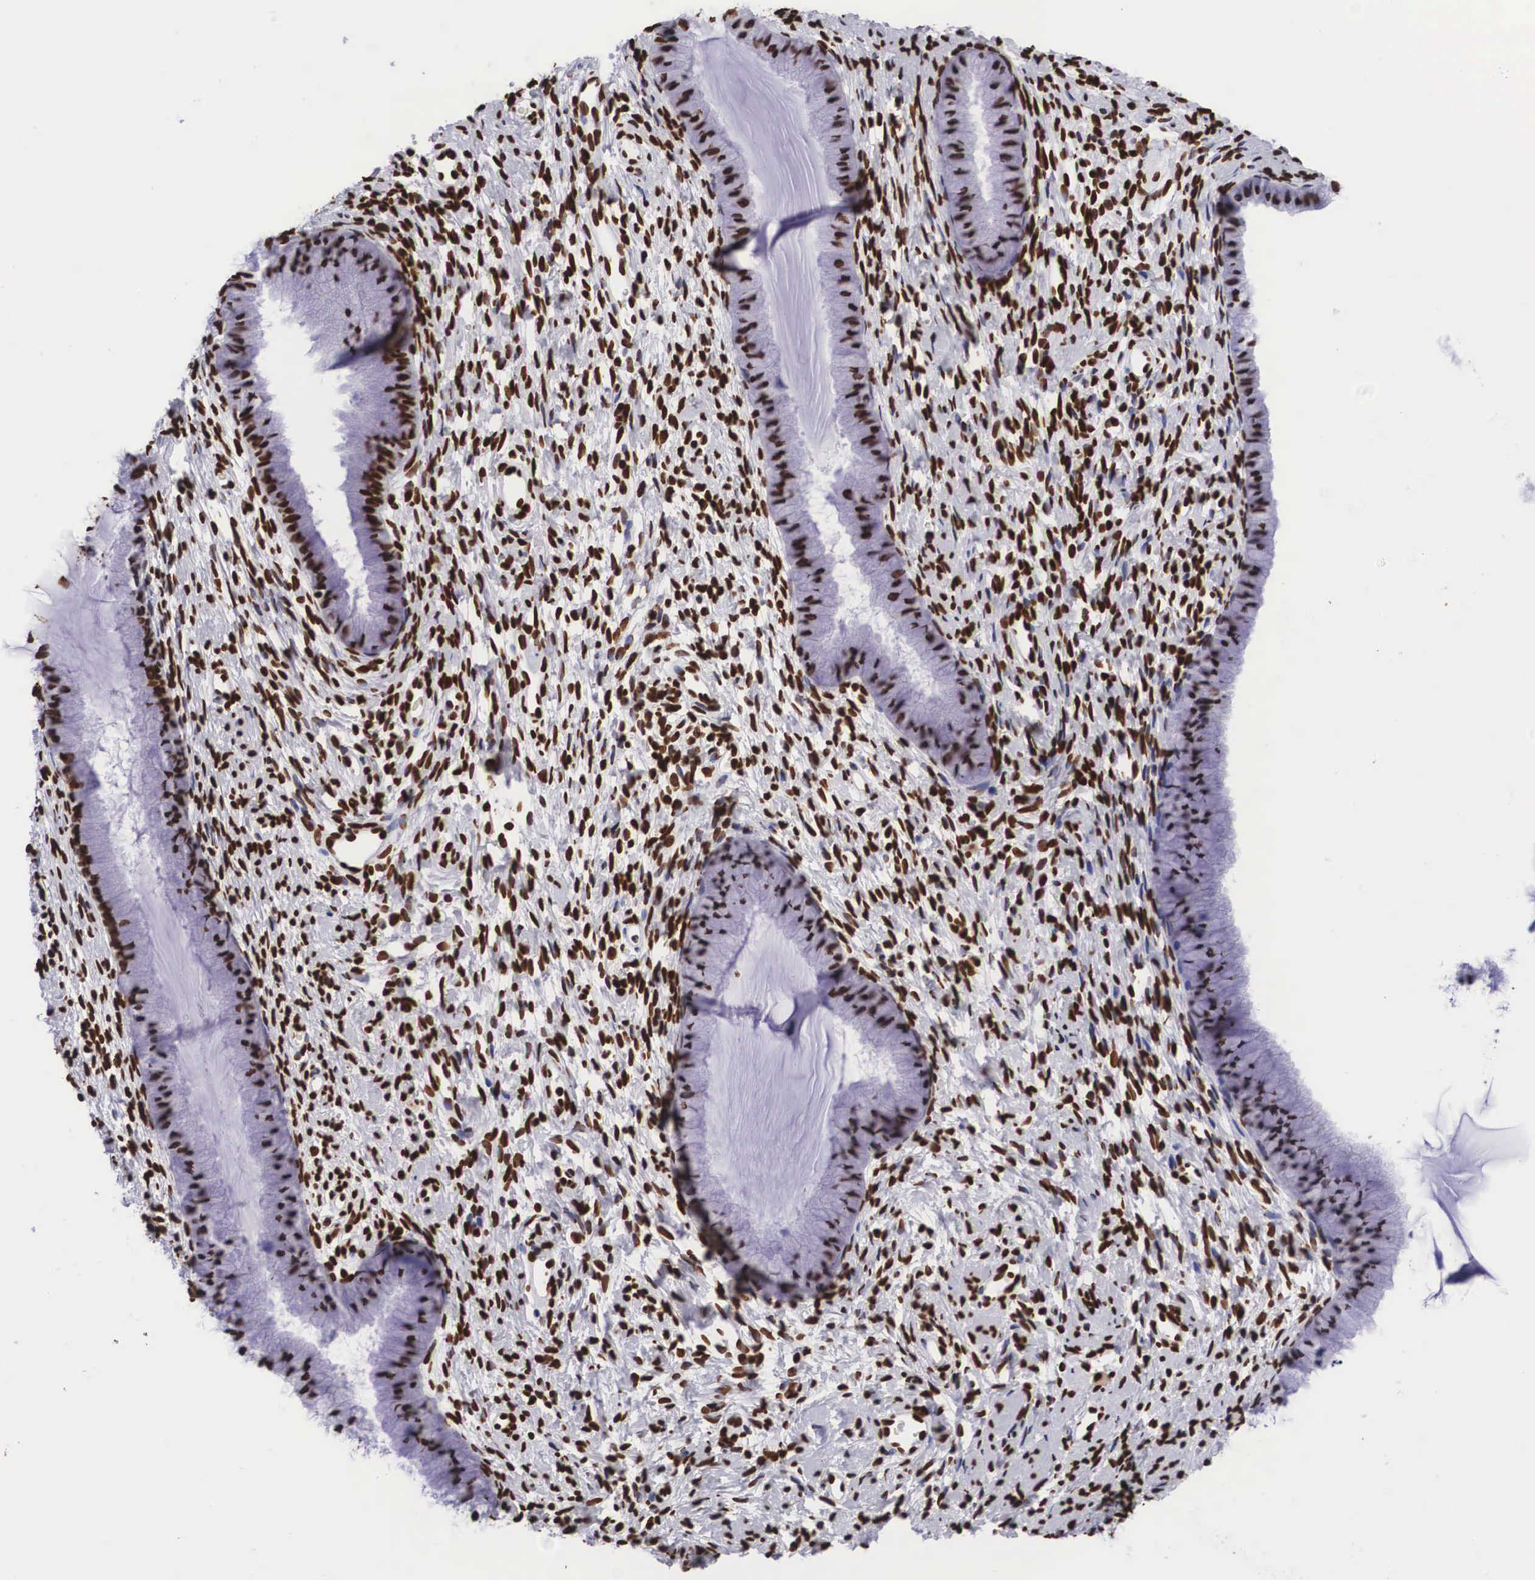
{"staining": {"intensity": "strong", "quantity": ">75%", "location": "nuclear"}, "tissue": "cervix", "cell_type": "Glandular cells", "image_type": "normal", "snomed": [{"axis": "morphology", "description": "Normal tissue, NOS"}, {"axis": "topography", "description": "Cervix"}], "caption": "Immunohistochemistry (IHC) (DAB (3,3'-diaminobenzidine)) staining of benign human cervix displays strong nuclear protein expression in approximately >75% of glandular cells. (DAB IHC with brightfield microscopy, high magnification).", "gene": "MECP2", "patient": {"sex": "female", "age": 82}}